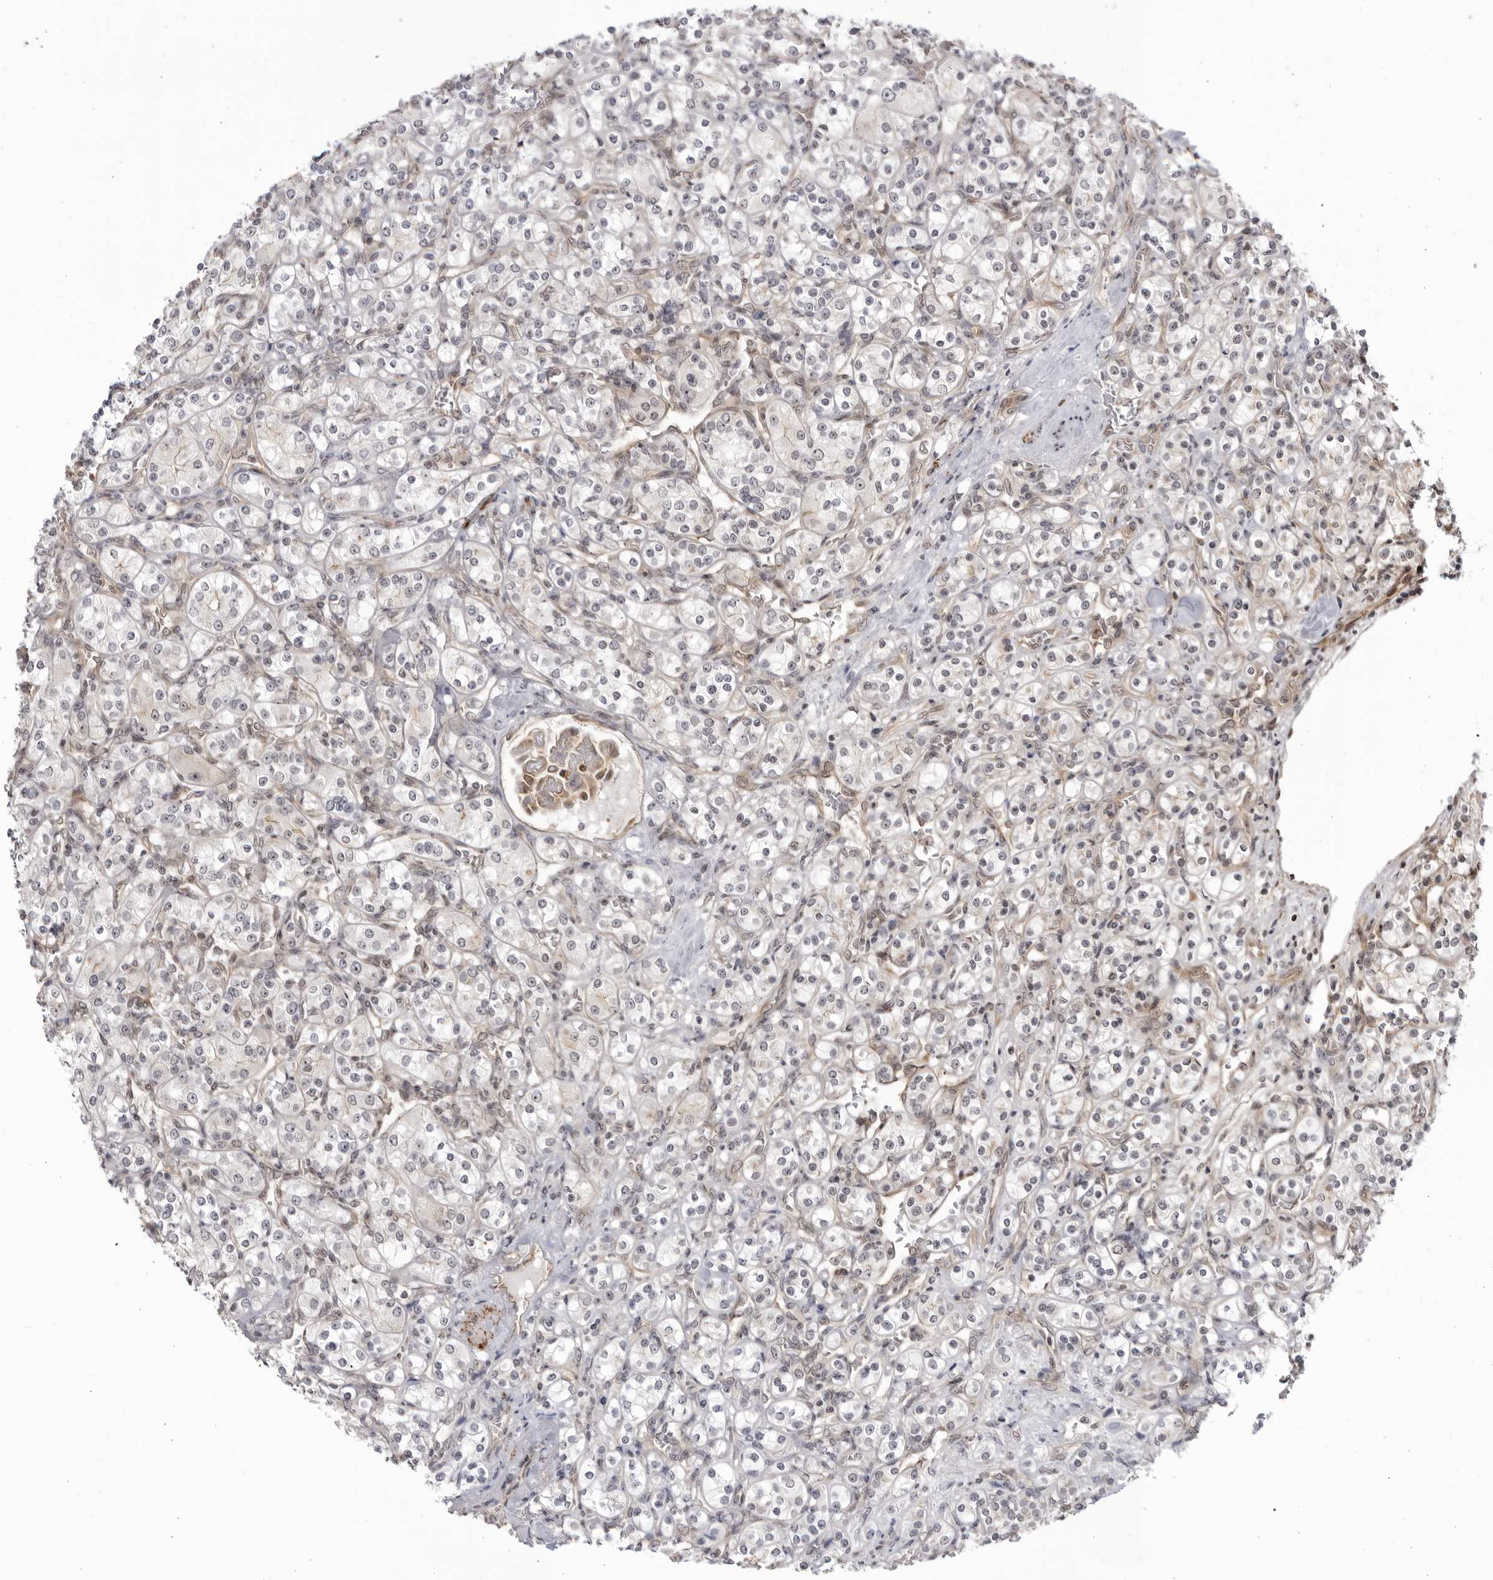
{"staining": {"intensity": "weak", "quantity": "<25%", "location": "cytoplasmic/membranous"}, "tissue": "renal cancer", "cell_type": "Tumor cells", "image_type": "cancer", "snomed": [{"axis": "morphology", "description": "Adenocarcinoma, NOS"}, {"axis": "topography", "description": "Kidney"}], "caption": "Tumor cells show no significant protein positivity in adenocarcinoma (renal).", "gene": "CNBD1", "patient": {"sex": "male", "age": 77}}